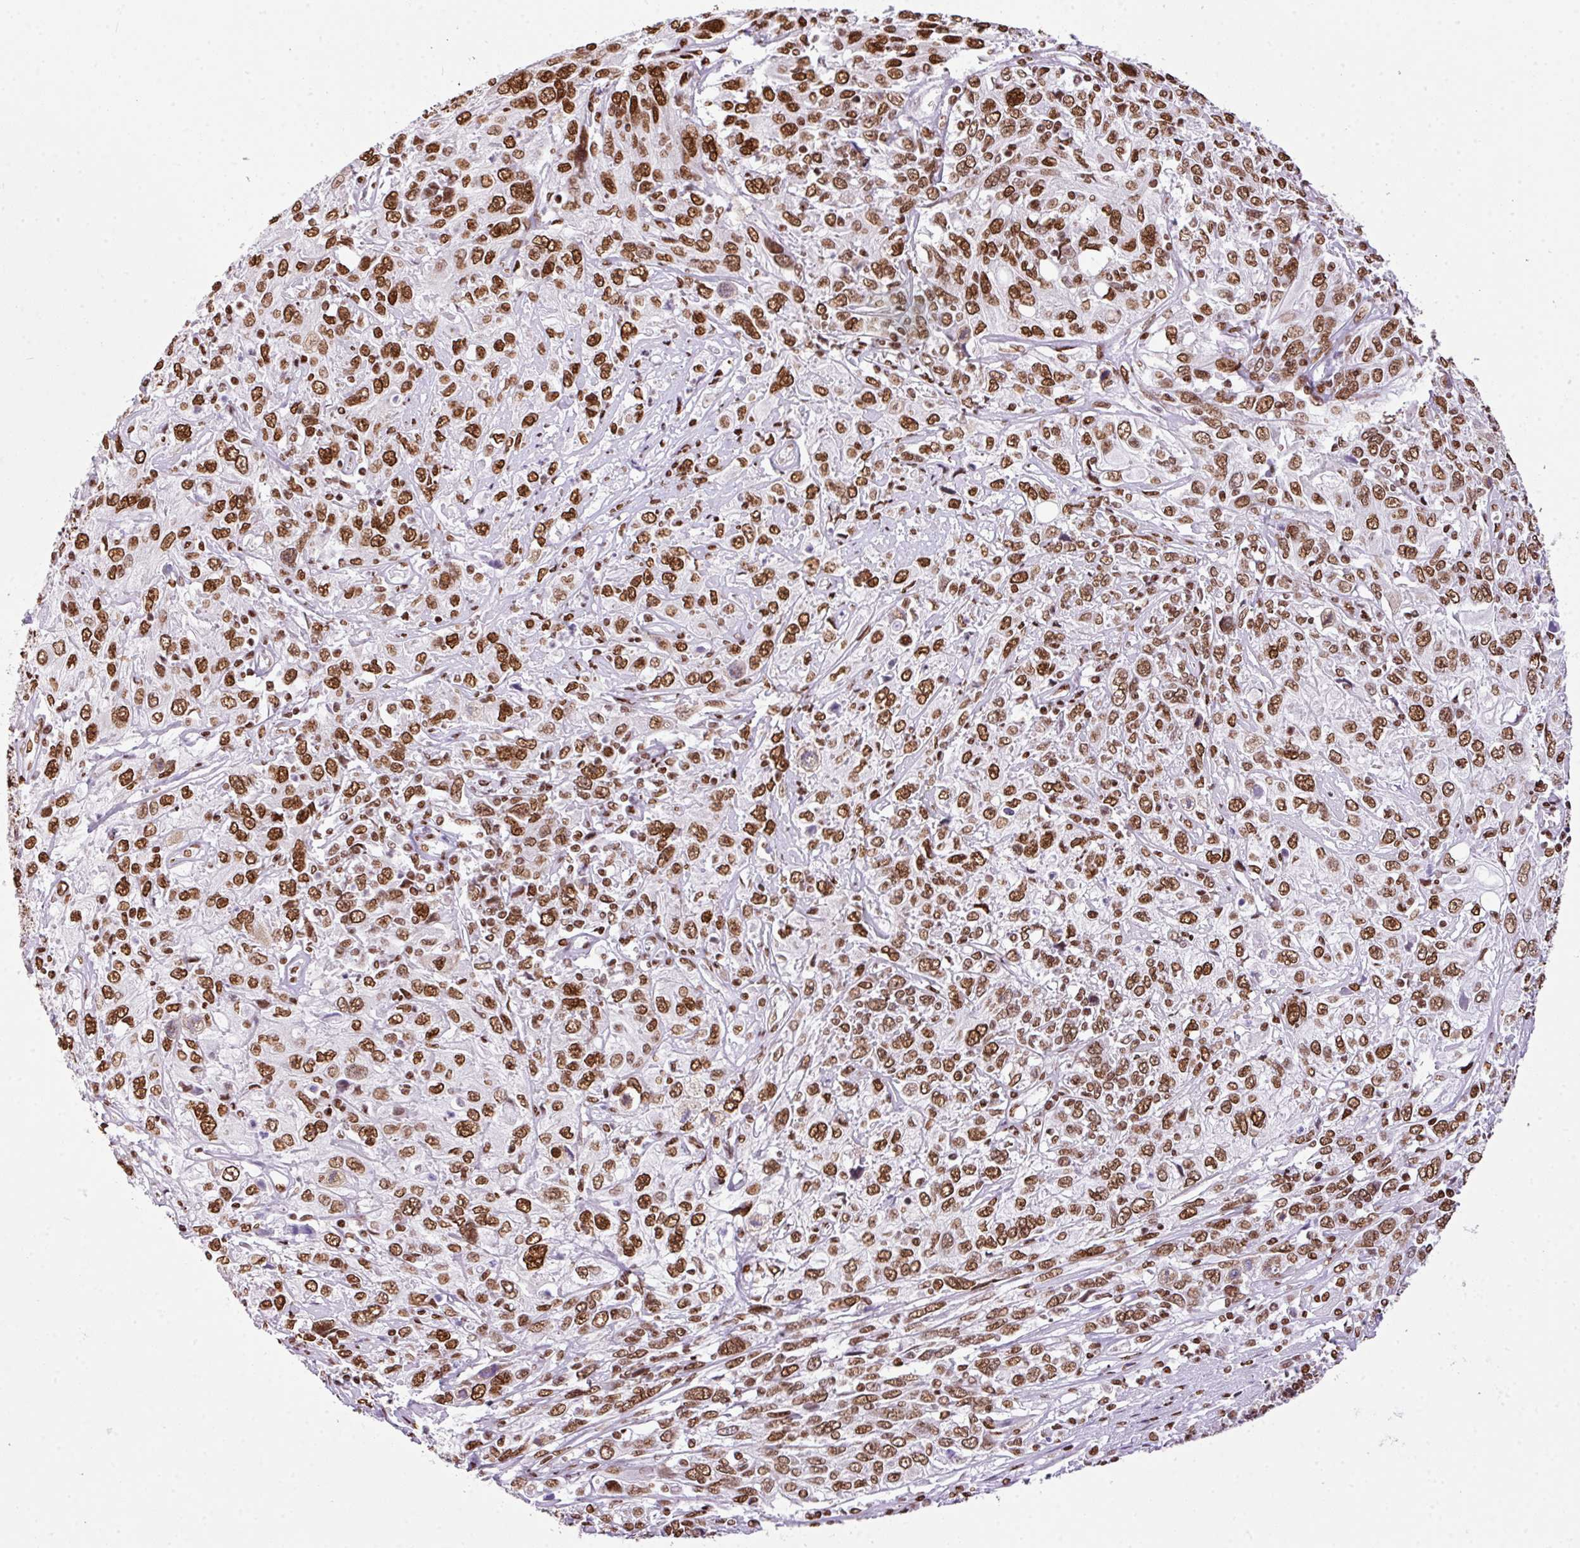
{"staining": {"intensity": "moderate", "quantity": ">75%", "location": "nuclear"}, "tissue": "cervical cancer", "cell_type": "Tumor cells", "image_type": "cancer", "snomed": [{"axis": "morphology", "description": "Squamous cell carcinoma, NOS"}, {"axis": "topography", "description": "Cervix"}], "caption": "Brown immunohistochemical staining in squamous cell carcinoma (cervical) reveals moderate nuclear expression in approximately >75% of tumor cells. (Stains: DAB (3,3'-diaminobenzidine) in brown, nuclei in blue, Microscopy: brightfield microscopy at high magnification).", "gene": "RARG", "patient": {"sex": "female", "age": 46}}